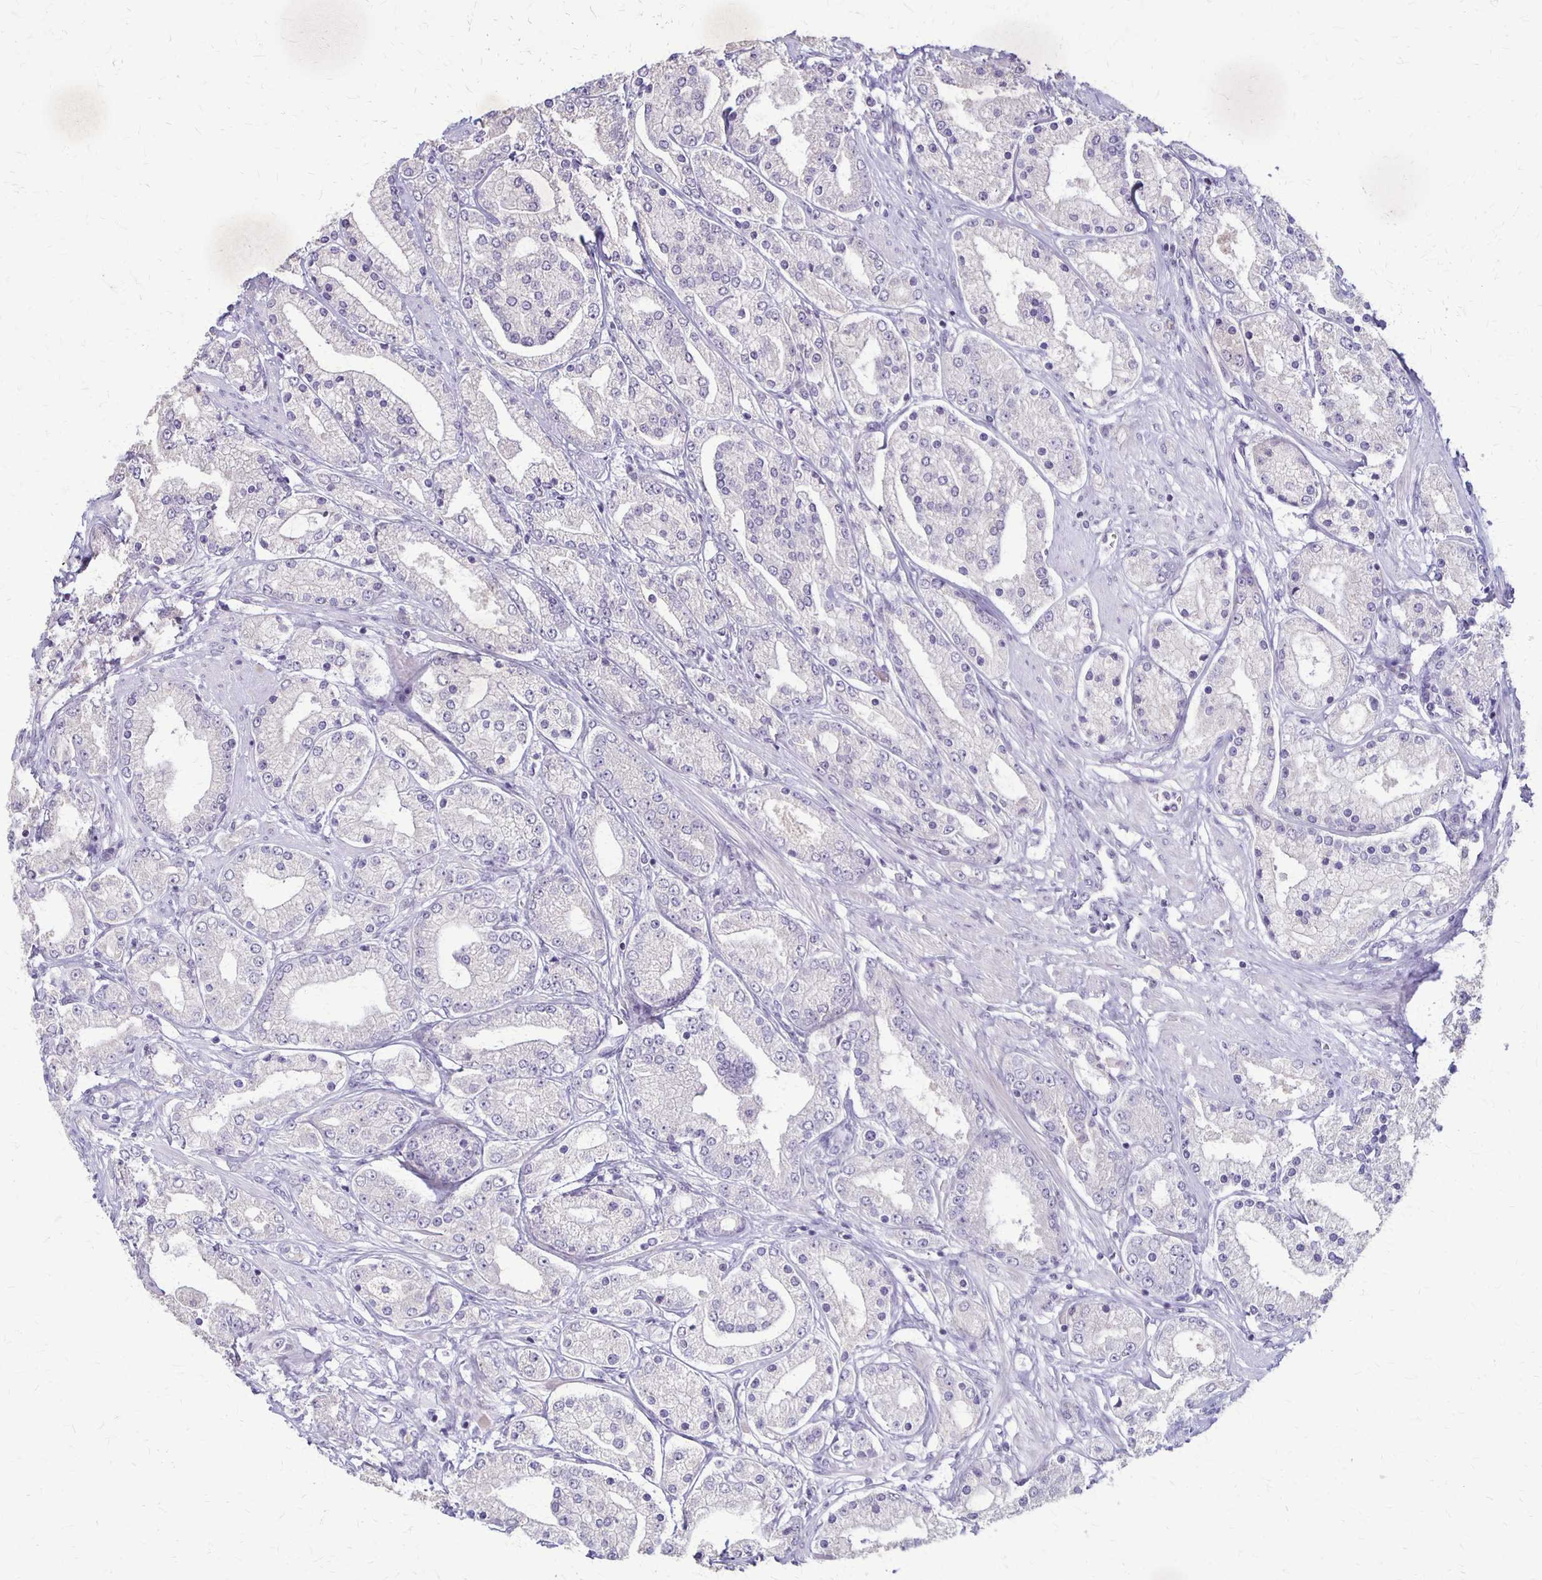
{"staining": {"intensity": "negative", "quantity": "none", "location": "none"}, "tissue": "prostate cancer", "cell_type": "Tumor cells", "image_type": "cancer", "snomed": [{"axis": "morphology", "description": "Adenocarcinoma, High grade"}, {"axis": "topography", "description": "Prostate"}], "caption": "This is an immunohistochemistry image of adenocarcinoma (high-grade) (prostate). There is no staining in tumor cells.", "gene": "SLC35E2B", "patient": {"sex": "male", "age": 67}}